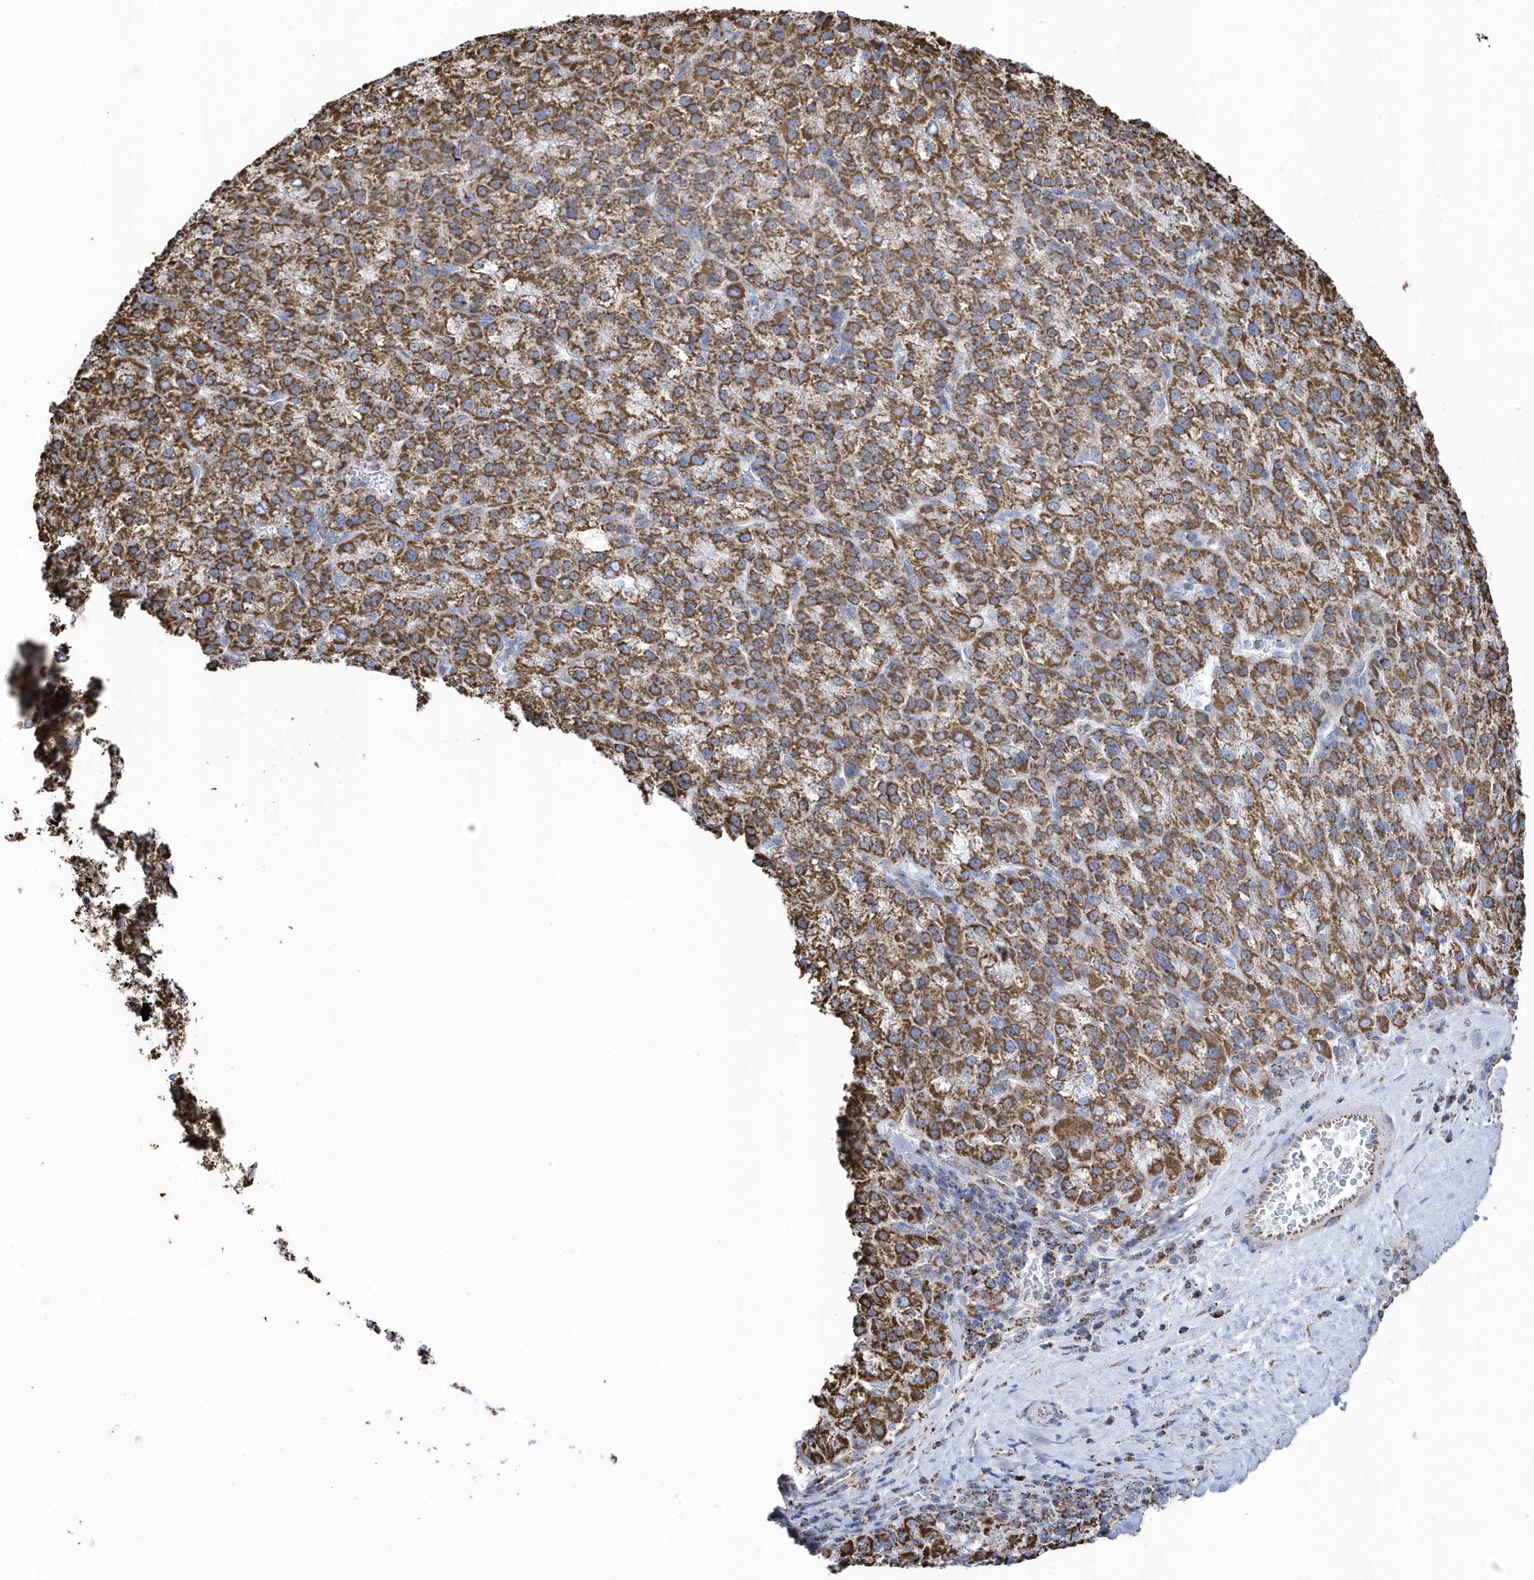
{"staining": {"intensity": "moderate", "quantity": ">75%", "location": "cytoplasmic/membranous"}, "tissue": "liver cancer", "cell_type": "Tumor cells", "image_type": "cancer", "snomed": [{"axis": "morphology", "description": "Carcinoma, Hepatocellular, NOS"}, {"axis": "topography", "description": "Liver"}], "caption": "This micrograph shows liver cancer (hepatocellular carcinoma) stained with IHC to label a protein in brown. The cytoplasmic/membranous of tumor cells show moderate positivity for the protein. Nuclei are counter-stained blue.", "gene": "GTPBP8", "patient": {"sex": "female", "age": 58}}